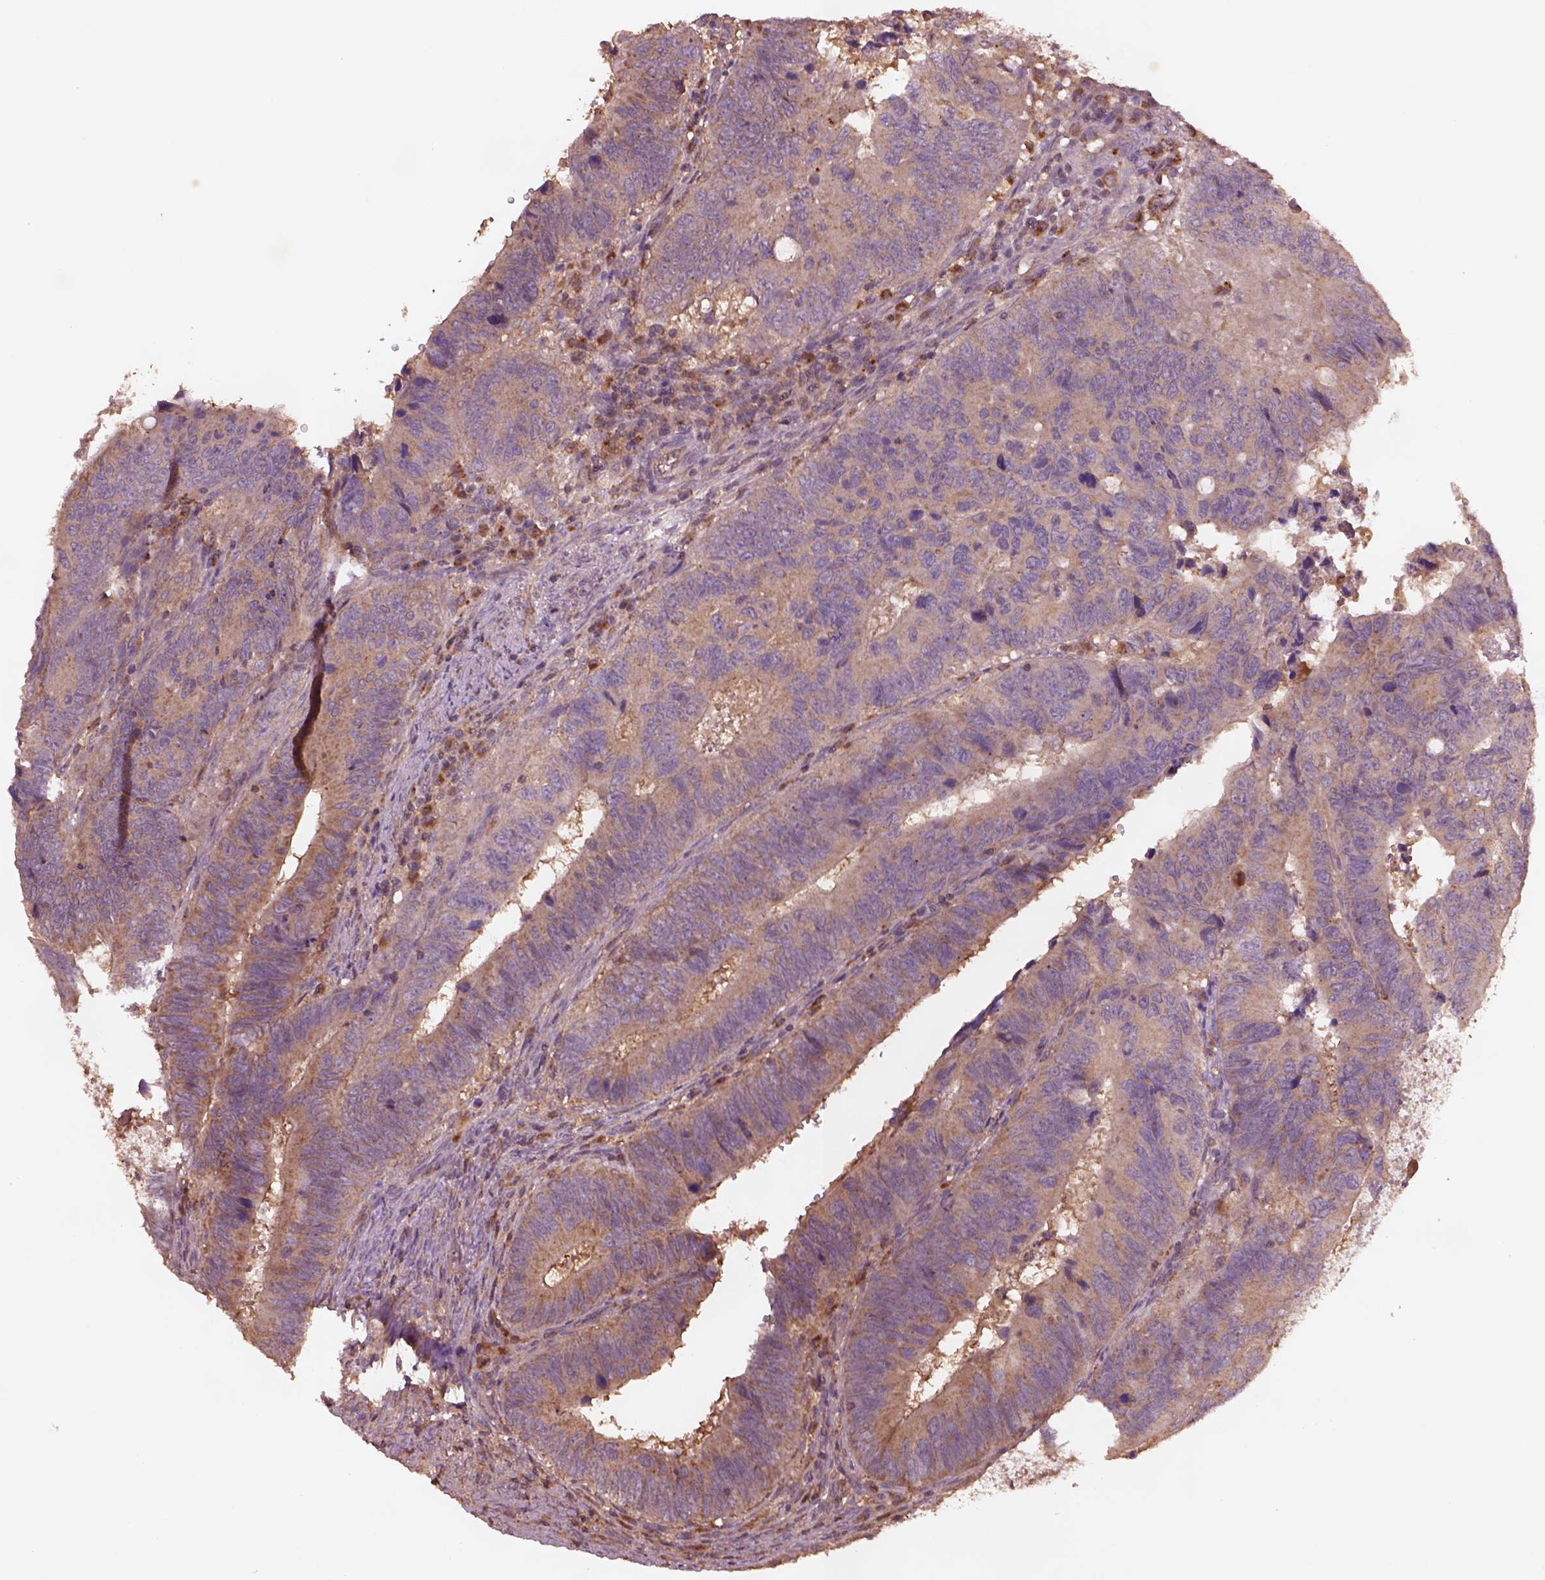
{"staining": {"intensity": "weak", "quantity": ">75%", "location": "cytoplasmic/membranous"}, "tissue": "colorectal cancer", "cell_type": "Tumor cells", "image_type": "cancer", "snomed": [{"axis": "morphology", "description": "Adenocarcinoma, NOS"}, {"axis": "topography", "description": "Colon"}], "caption": "Colorectal adenocarcinoma tissue exhibits weak cytoplasmic/membranous expression in about >75% of tumor cells, visualized by immunohistochemistry.", "gene": "TRADD", "patient": {"sex": "female", "age": 82}}